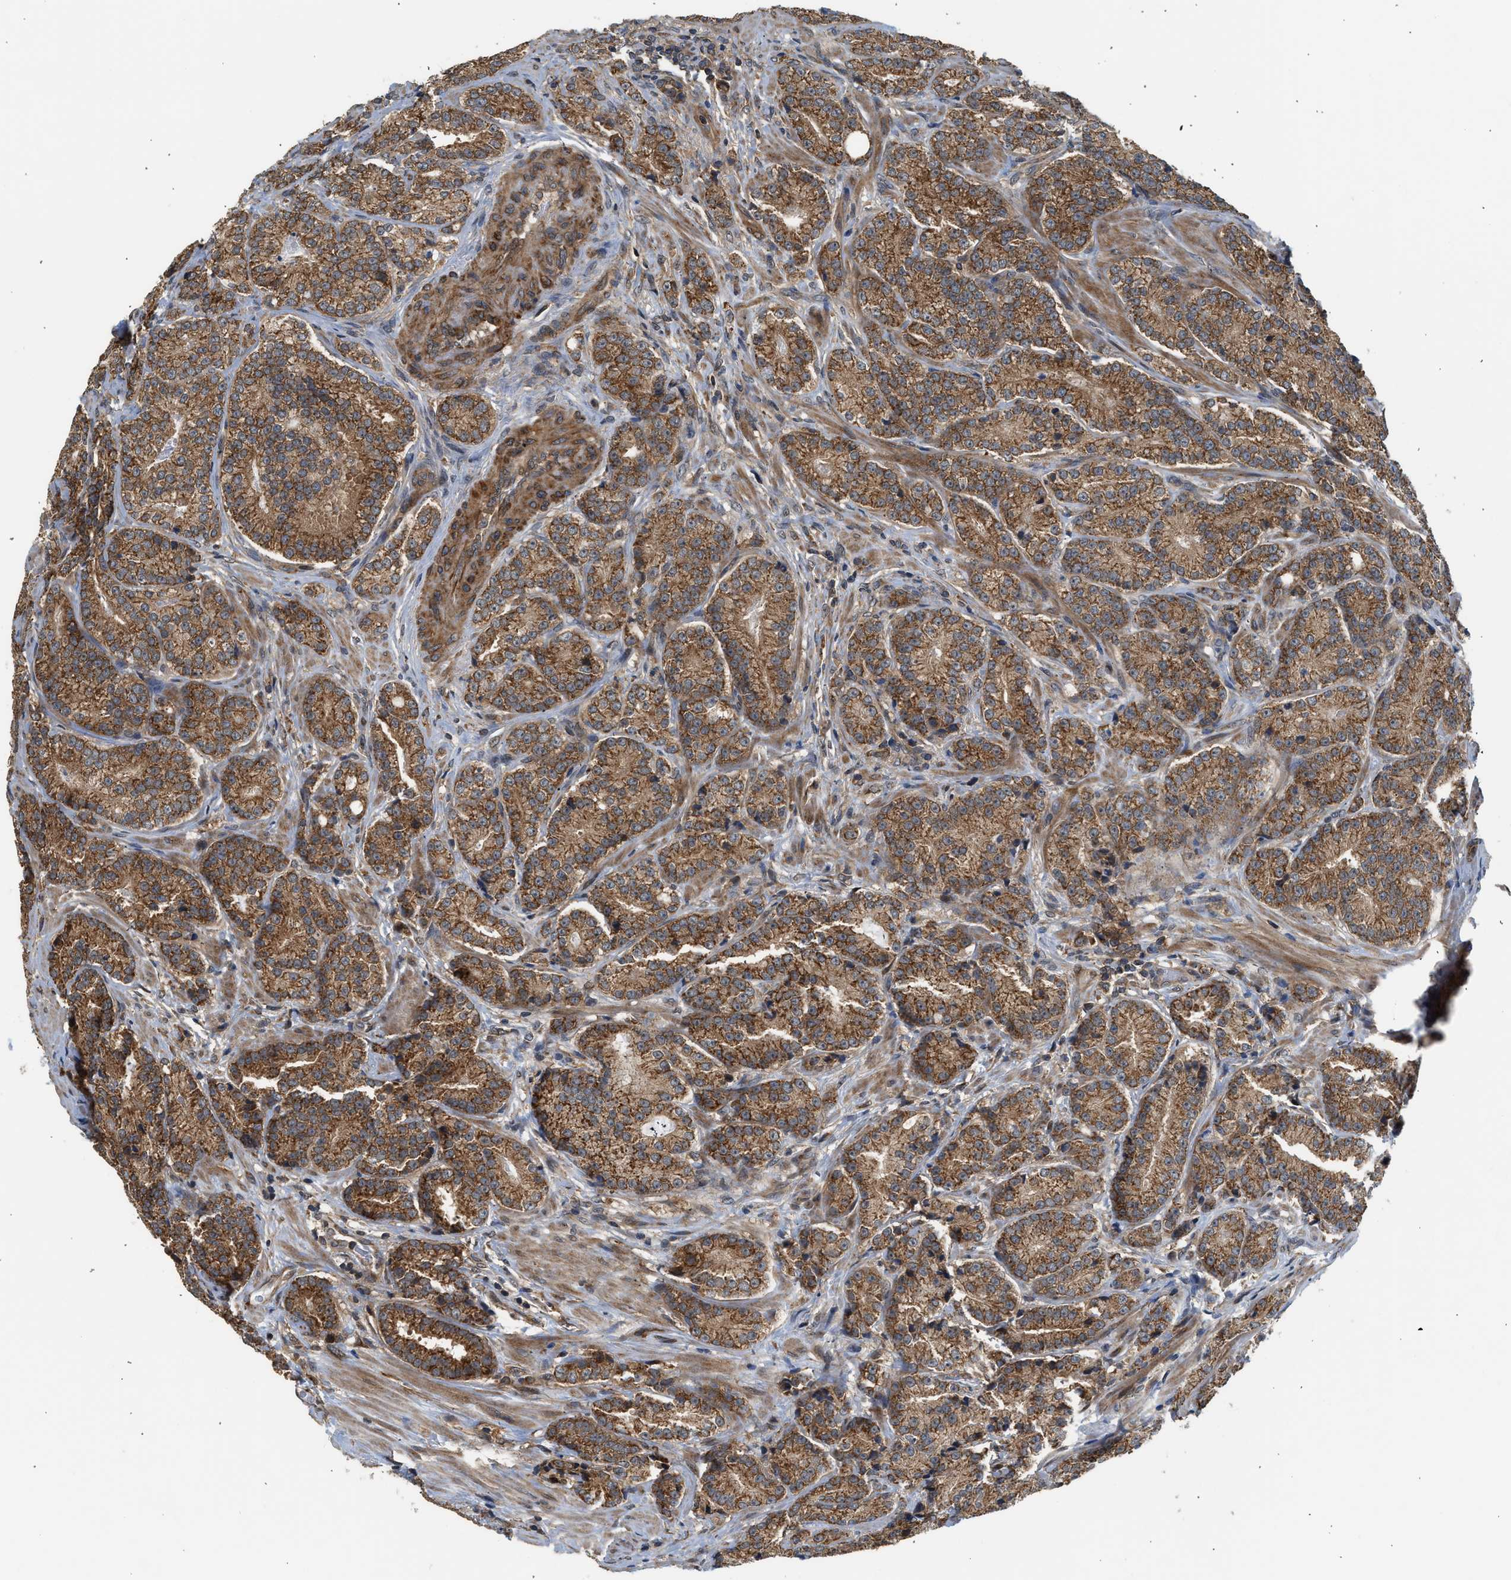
{"staining": {"intensity": "strong", "quantity": ">75%", "location": "cytoplasmic/membranous"}, "tissue": "prostate cancer", "cell_type": "Tumor cells", "image_type": "cancer", "snomed": [{"axis": "morphology", "description": "Adenocarcinoma, High grade"}, {"axis": "topography", "description": "Prostate"}], "caption": "Prostate cancer (adenocarcinoma (high-grade)) stained for a protein shows strong cytoplasmic/membranous positivity in tumor cells.", "gene": "POLG2", "patient": {"sex": "male", "age": 61}}